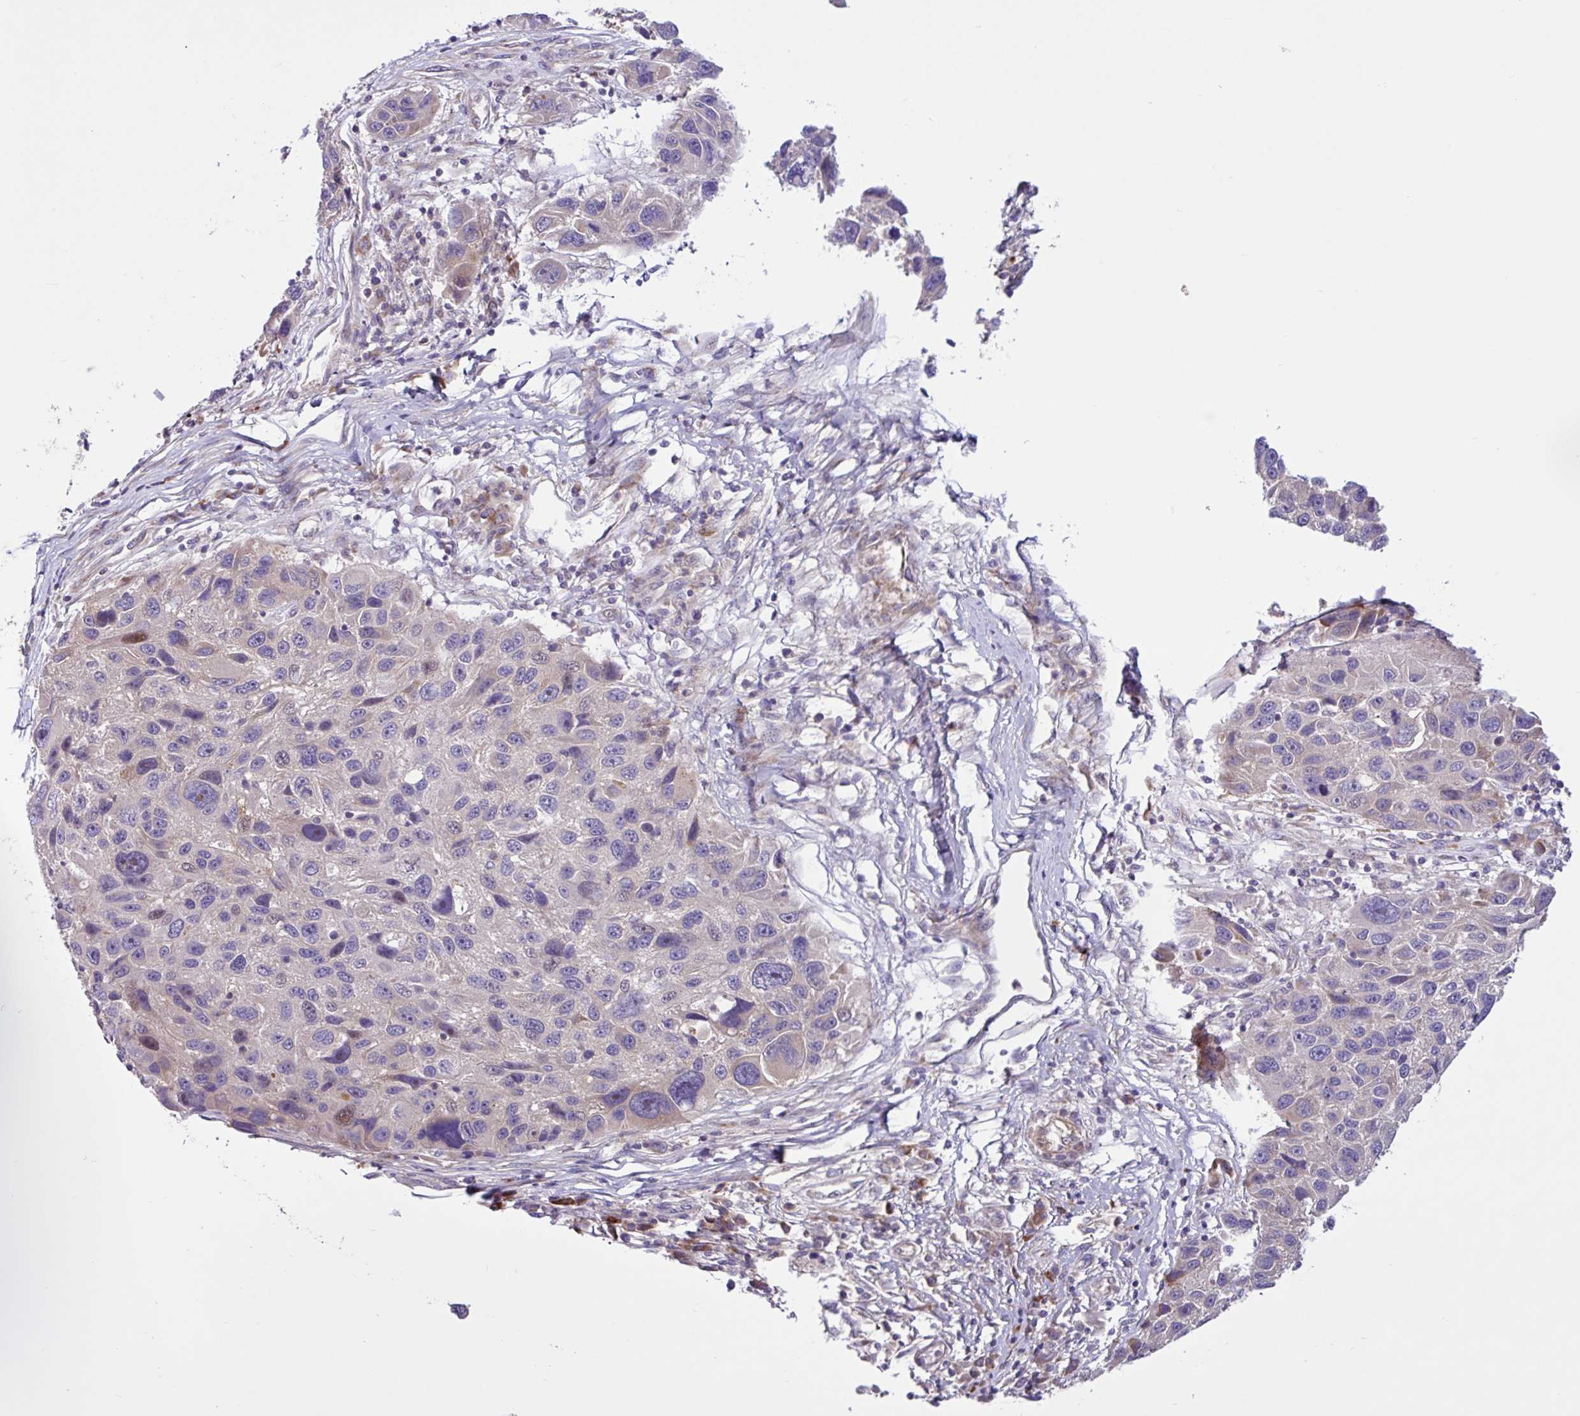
{"staining": {"intensity": "weak", "quantity": "<25%", "location": "cytoplasmic/membranous"}, "tissue": "melanoma", "cell_type": "Tumor cells", "image_type": "cancer", "snomed": [{"axis": "morphology", "description": "Malignant melanoma, NOS"}, {"axis": "topography", "description": "Skin"}], "caption": "This is an IHC micrograph of human malignant melanoma. There is no positivity in tumor cells.", "gene": "NTPCR", "patient": {"sex": "male", "age": 53}}